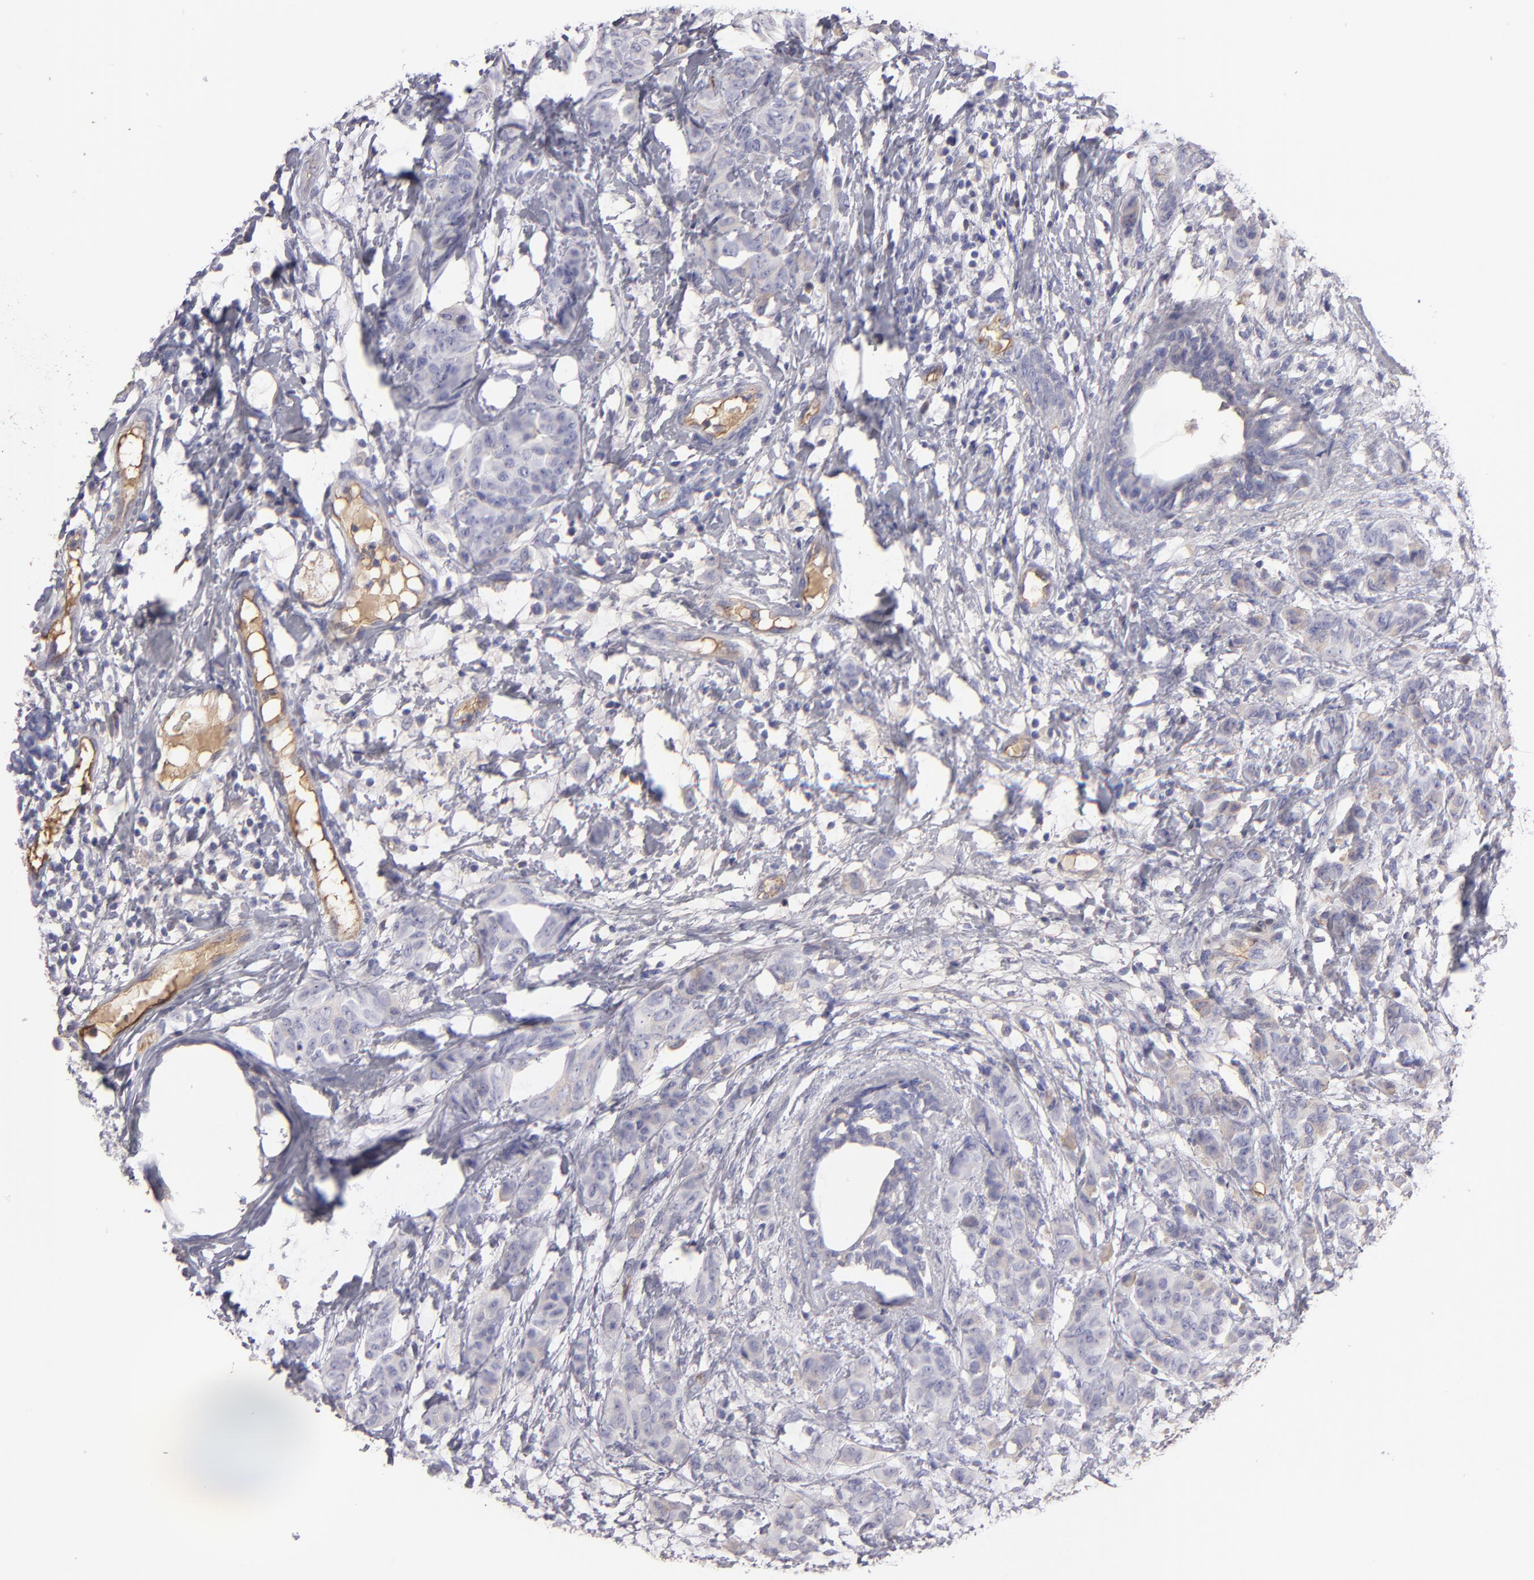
{"staining": {"intensity": "negative", "quantity": "none", "location": "none"}, "tissue": "breast cancer", "cell_type": "Tumor cells", "image_type": "cancer", "snomed": [{"axis": "morphology", "description": "Duct carcinoma"}, {"axis": "topography", "description": "Breast"}], "caption": "This is an immunohistochemistry (IHC) photomicrograph of breast cancer. There is no positivity in tumor cells.", "gene": "ABCC4", "patient": {"sex": "female", "age": 40}}